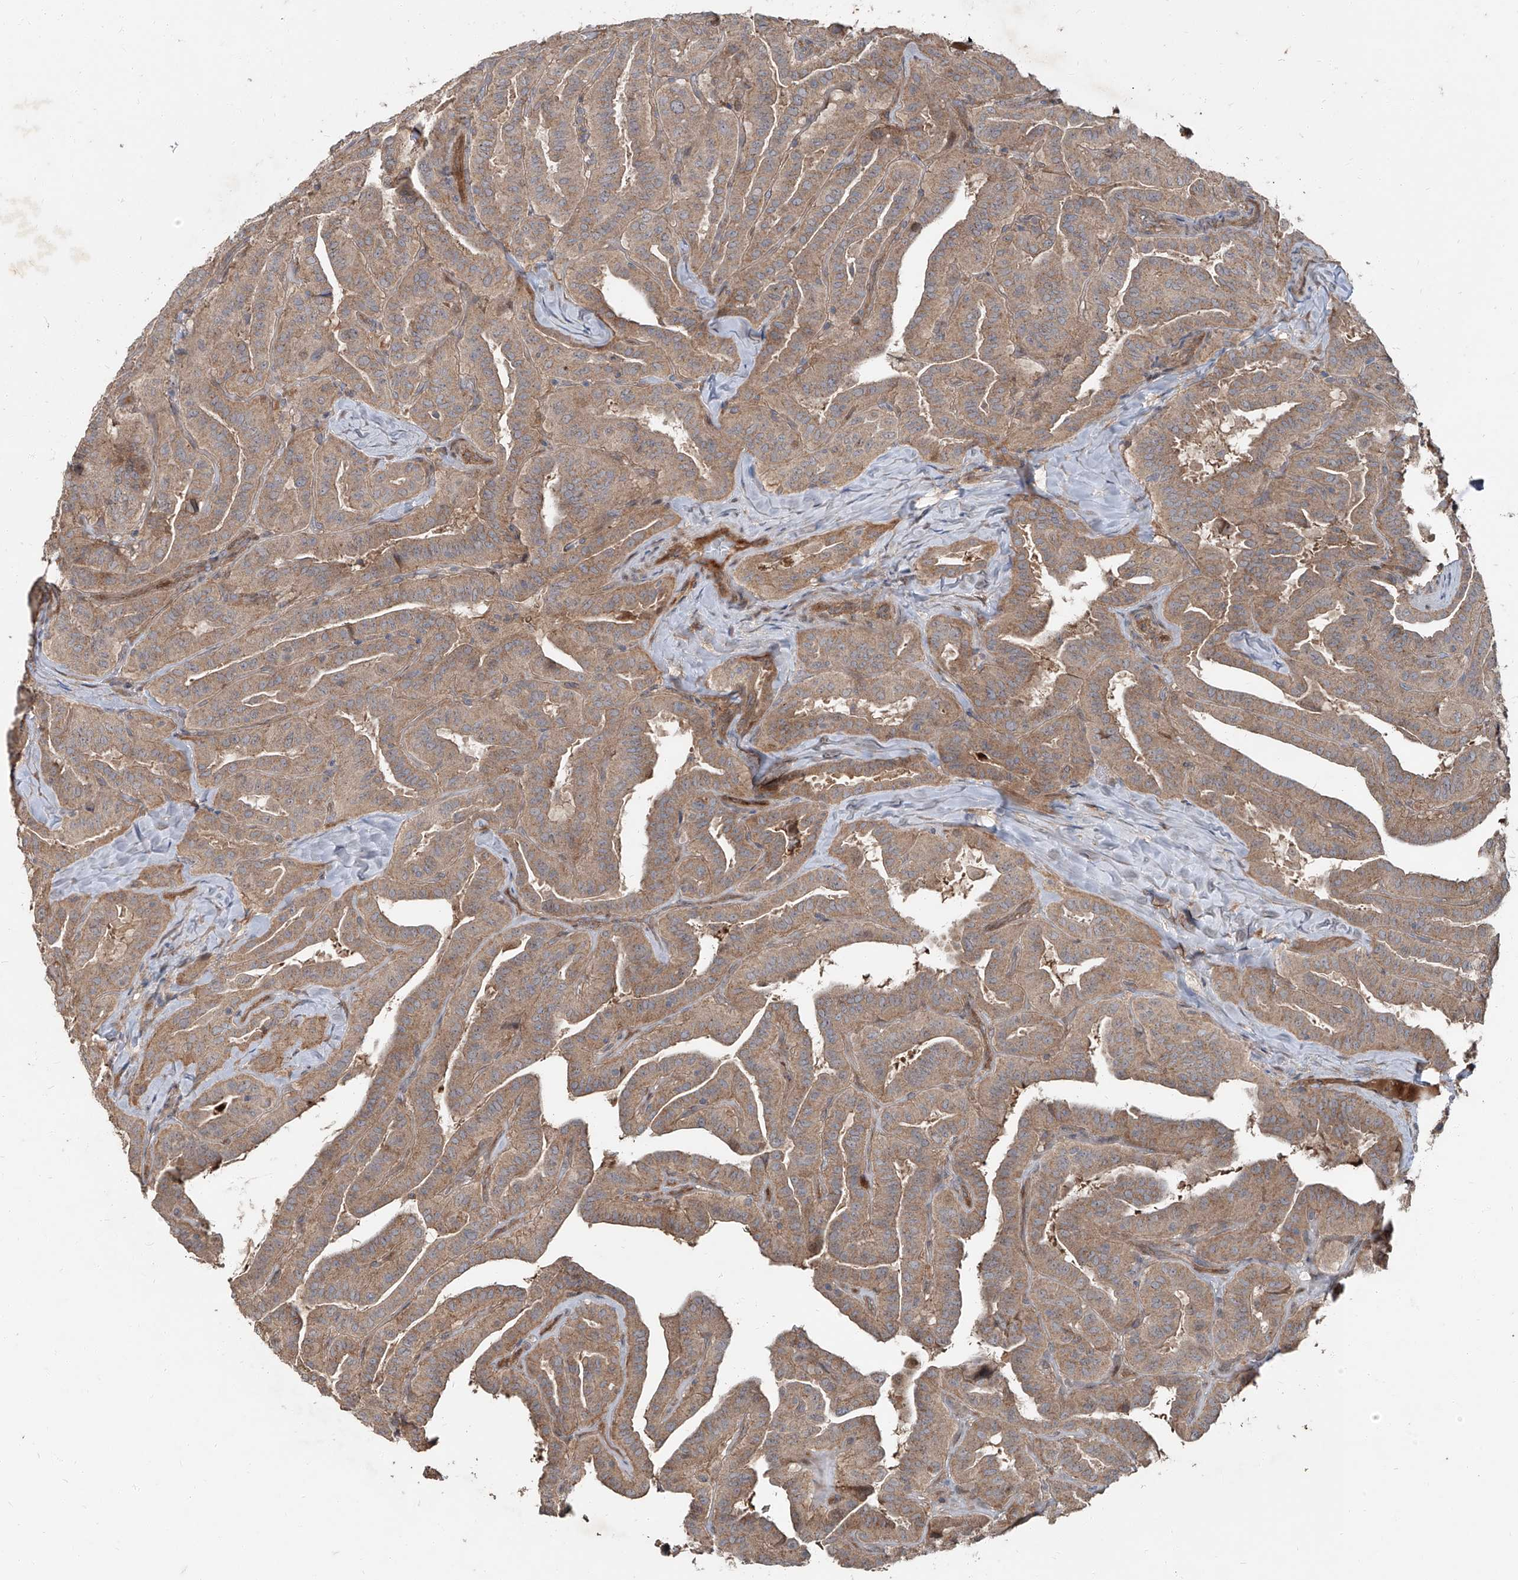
{"staining": {"intensity": "moderate", "quantity": ">75%", "location": "cytoplasmic/membranous"}, "tissue": "thyroid cancer", "cell_type": "Tumor cells", "image_type": "cancer", "snomed": [{"axis": "morphology", "description": "Papillary adenocarcinoma, NOS"}, {"axis": "topography", "description": "Thyroid gland"}], "caption": "Thyroid papillary adenocarcinoma tissue displays moderate cytoplasmic/membranous staining in approximately >75% of tumor cells The protein of interest is stained brown, and the nuclei are stained in blue (DAB IHC with brightfield microscopy, high magnification).", "gene": "CCN1", "patient": {"sex": "male", "age": 77}}